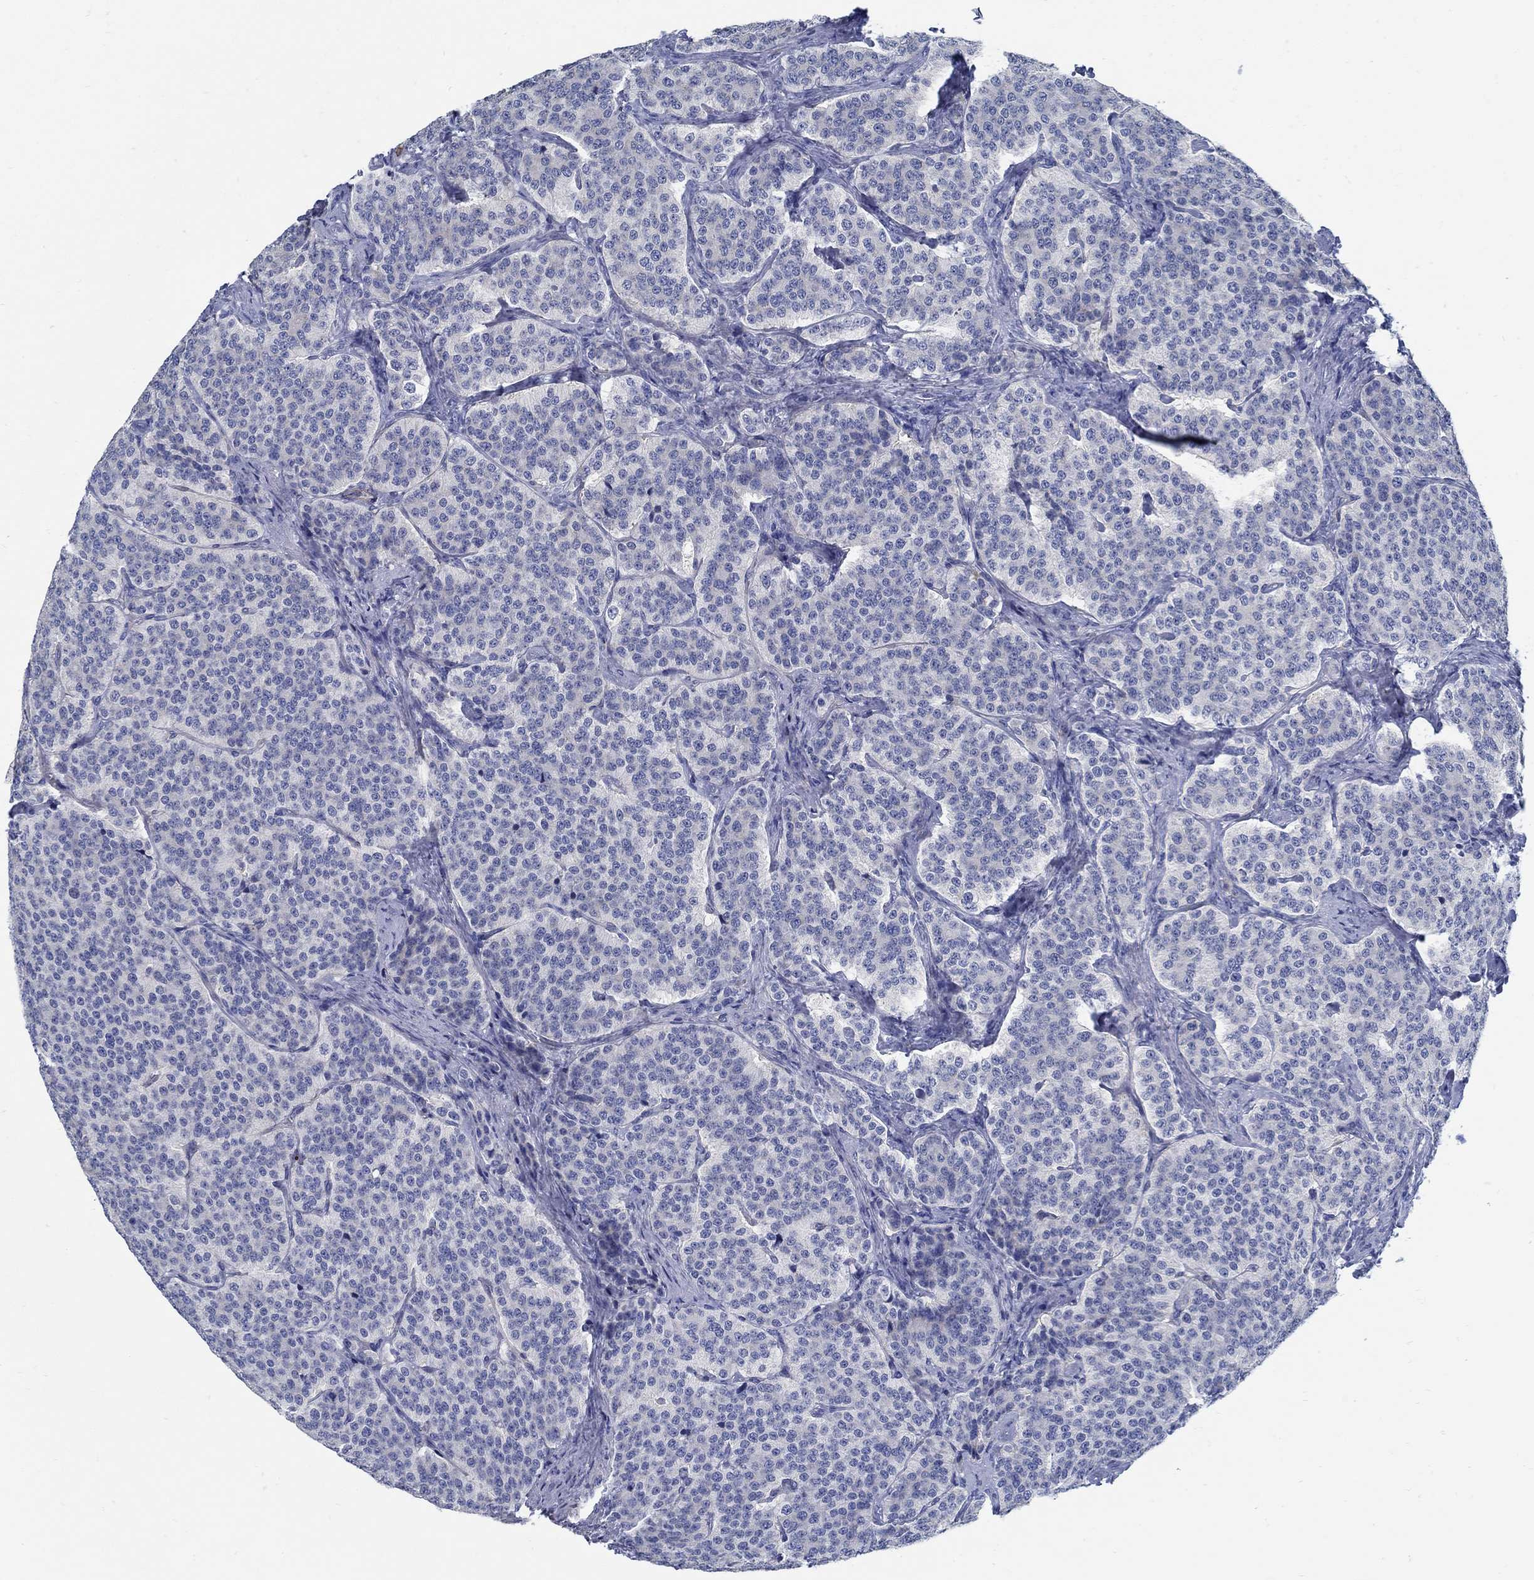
{"staining": {"intensity": "negative", "quantity": "none", "location": "none"}, "tissue": "carcinoid", "cell_type": "Tumor cells", "image_type": "cancer", "snomed": [{"axis": "morphology", "description": "Carcinoid, malignant, NOS"}, {"axis": "topography", "description": "Small intestine"}], "caption": "An image of human carcinoid is negative for staining in tumor cells.", "gene": "C15orf39", "patient": {"sex": "female", "age": 58}}